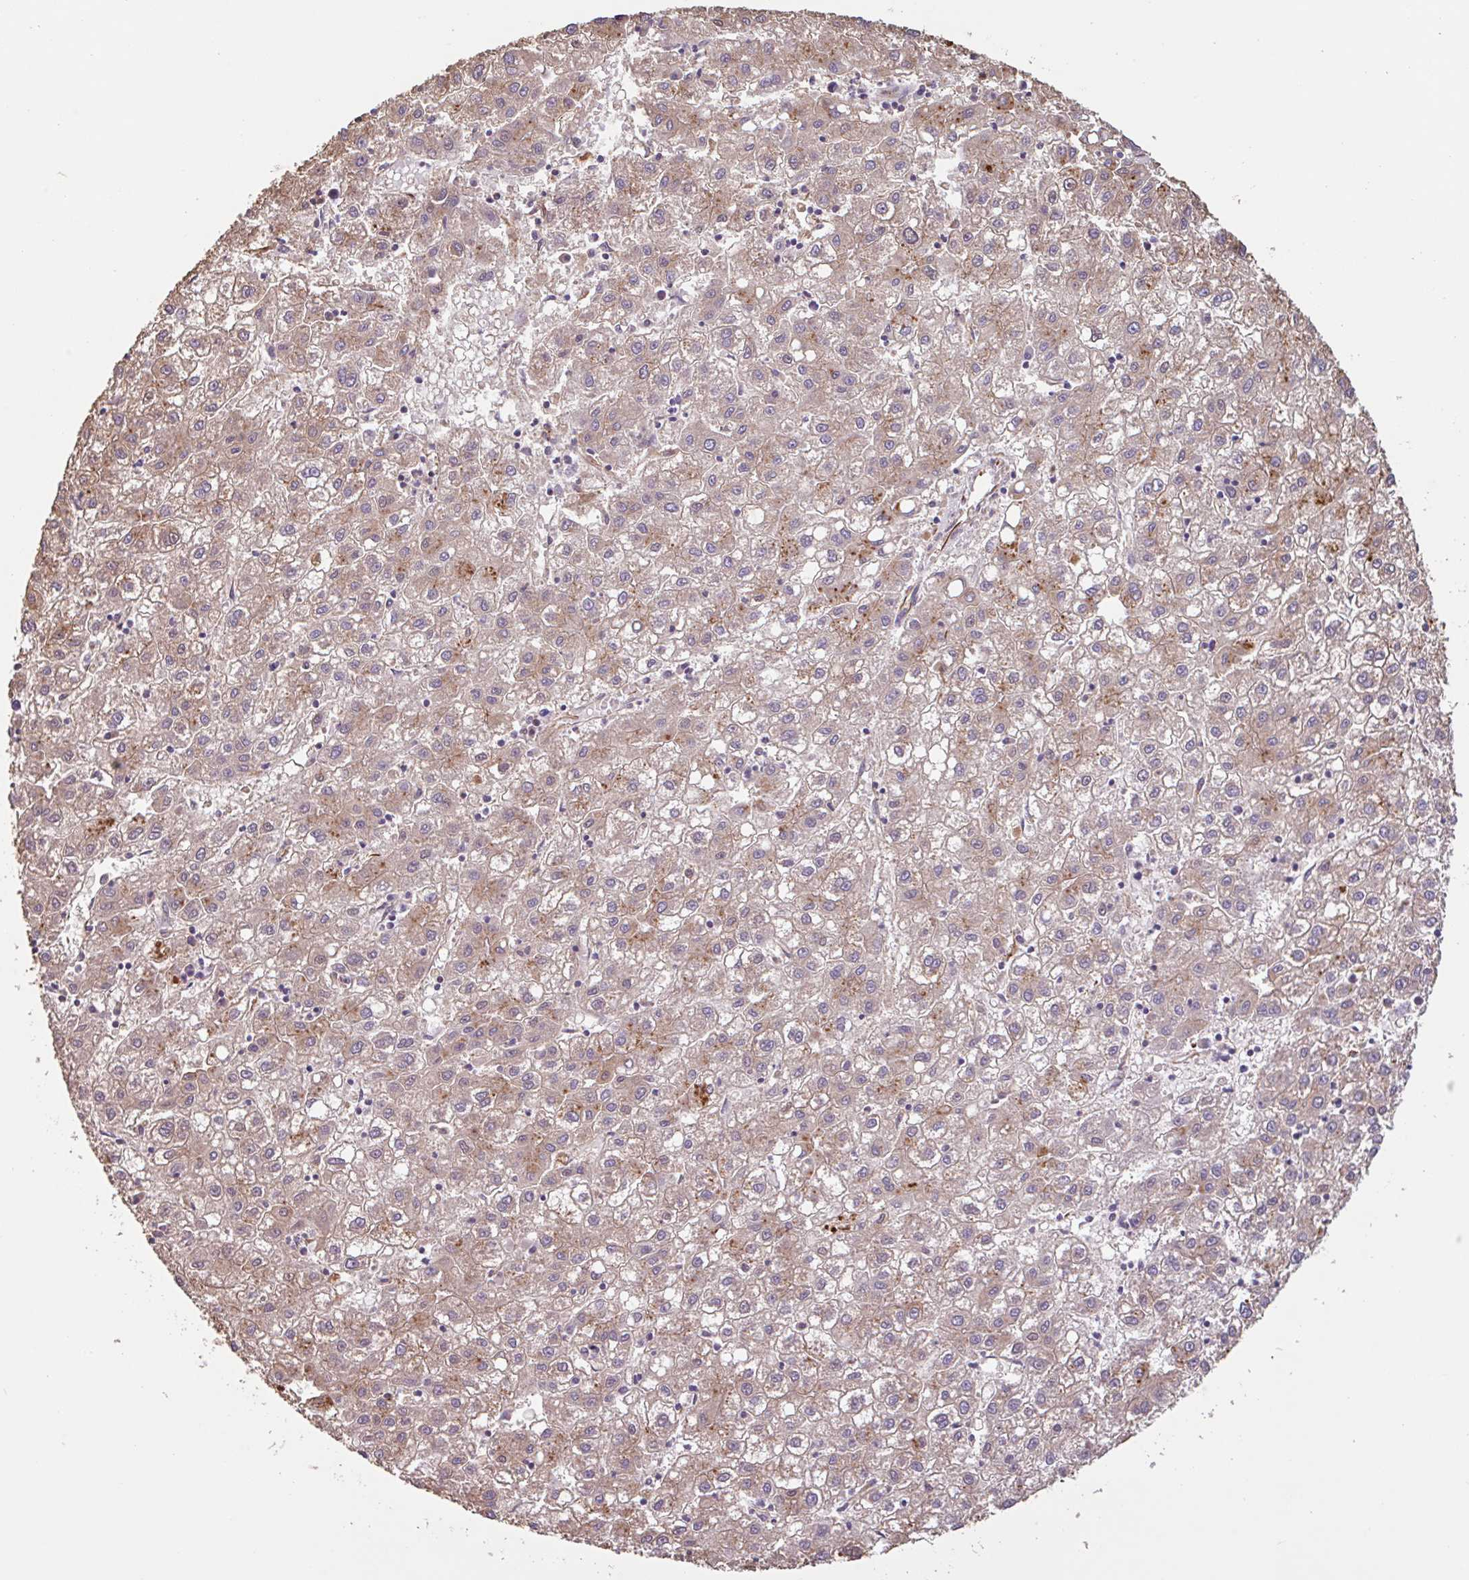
{"staining": {"intensity": "moderate", "quantity": ">75%", "location": "cytoplasmic/membranous"}, "tissue": "liver cancer", "cell_type": "Tumor cells", "image_type": "cancer", "snomed": [{"axis": "morphology", "description": "Carcinoma, Hepatocellular, NOS"}, {"axis": "topography", "description": "Liver"}], "caption": "Immunohistochemical staining of liver hepatocellular carcinoma exhibits medium levels of moderate cytoplasmic/membranous protein staining in approximately >75% of tumor cells.", "gene": "ZNF790", "patient": {"sex": "male", "age": 72}}